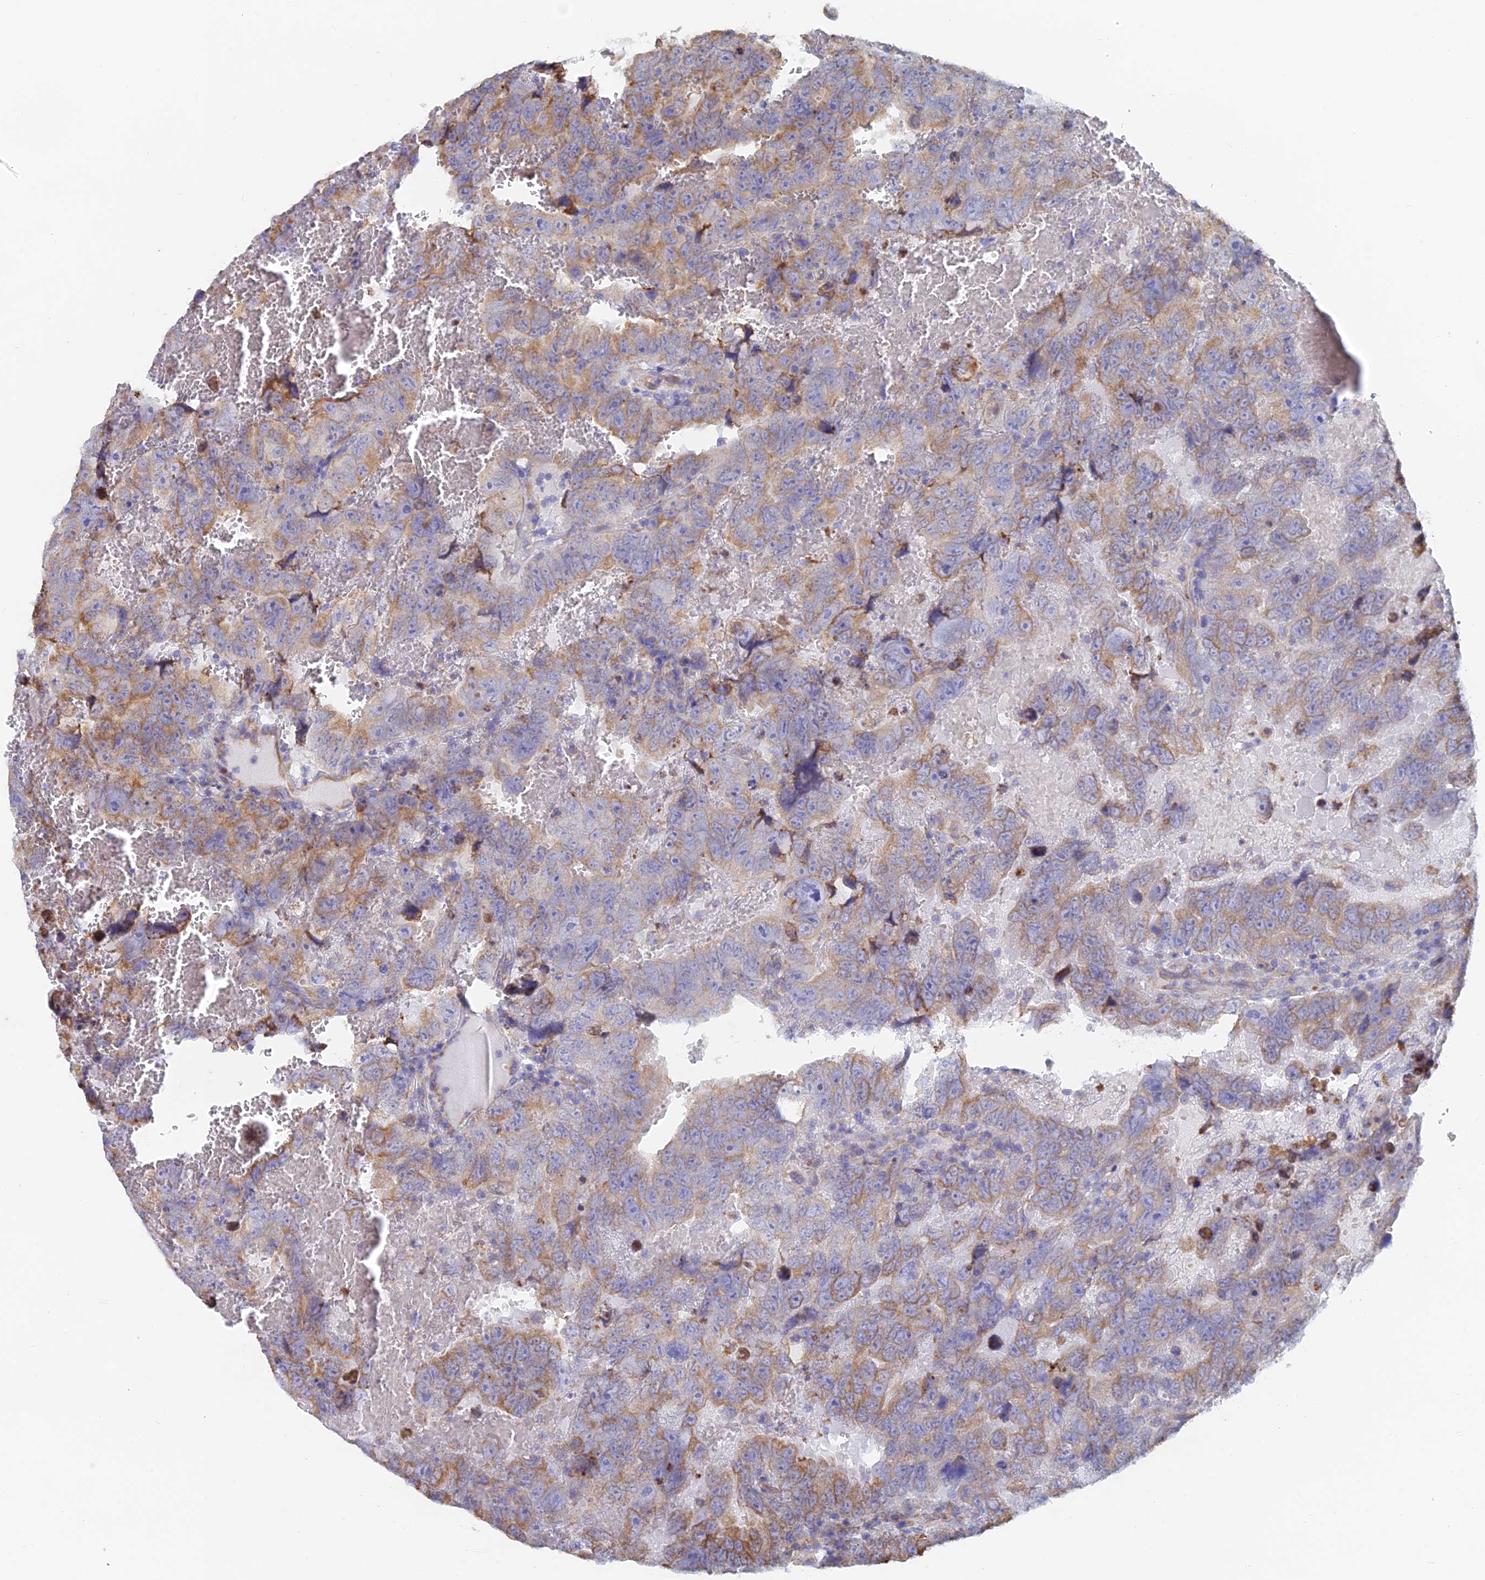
{"staining": {"intensity": "moderate", "quantity": "25%-75%", "location": "cytoplasmic/membranous"}, "tissue": "testis cancer", "cell_type": "Tumor cells", "image_type": "cancer", "snomed": [{"axis": "morphology", "description": "Carcinoma, Embryonal, NOS"}, {"axis": "topography", "description": "Testis"}], "caption": "The immunohistochemical stain labels moderate cytoplasmic/membranous positivity in tumor cells of embryonal carcinoma (testis) tissue.", "gene": "WDR35", "patient": {"sex": "male", "age": 45}}